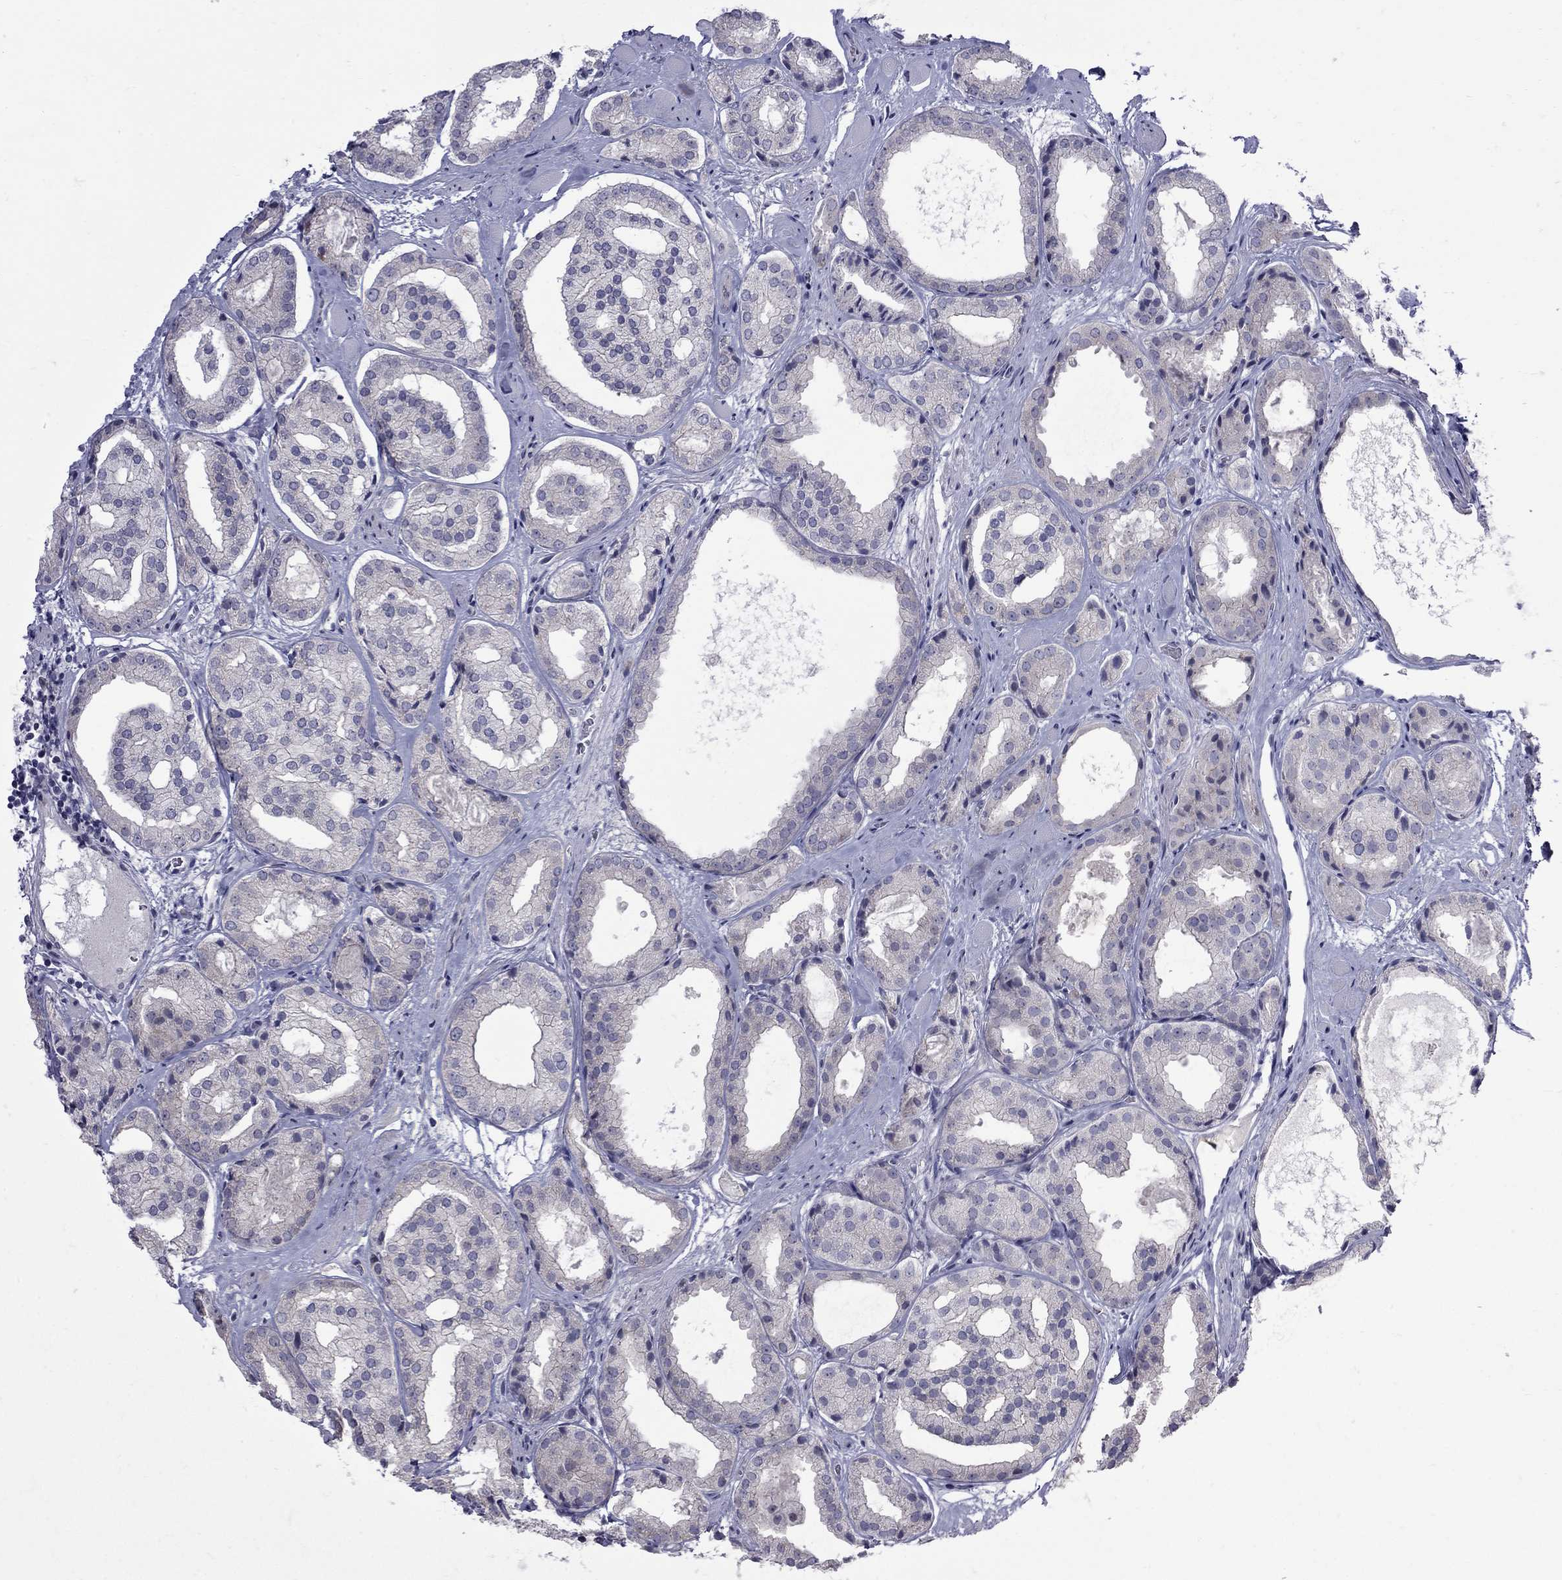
{"staining": {"intensity": "negative", "quantity": "none", "location": "none"}, "tissue": "prostate cancer", "cell_type": "Tumor cells", "image_type": "cancer", "snomed": [{"axis": "morphology", "description": "Adenocarcinoma, Low grade"}, {"axis": "topography", "description": "Prostate"}], "caption": "This is an IHC micrograph of human low-grade adenocarcinoma (prostate). There is no expression in tumor cells.", "gene": "NRARP", "patient": {"sex": "male", "age": 69}}